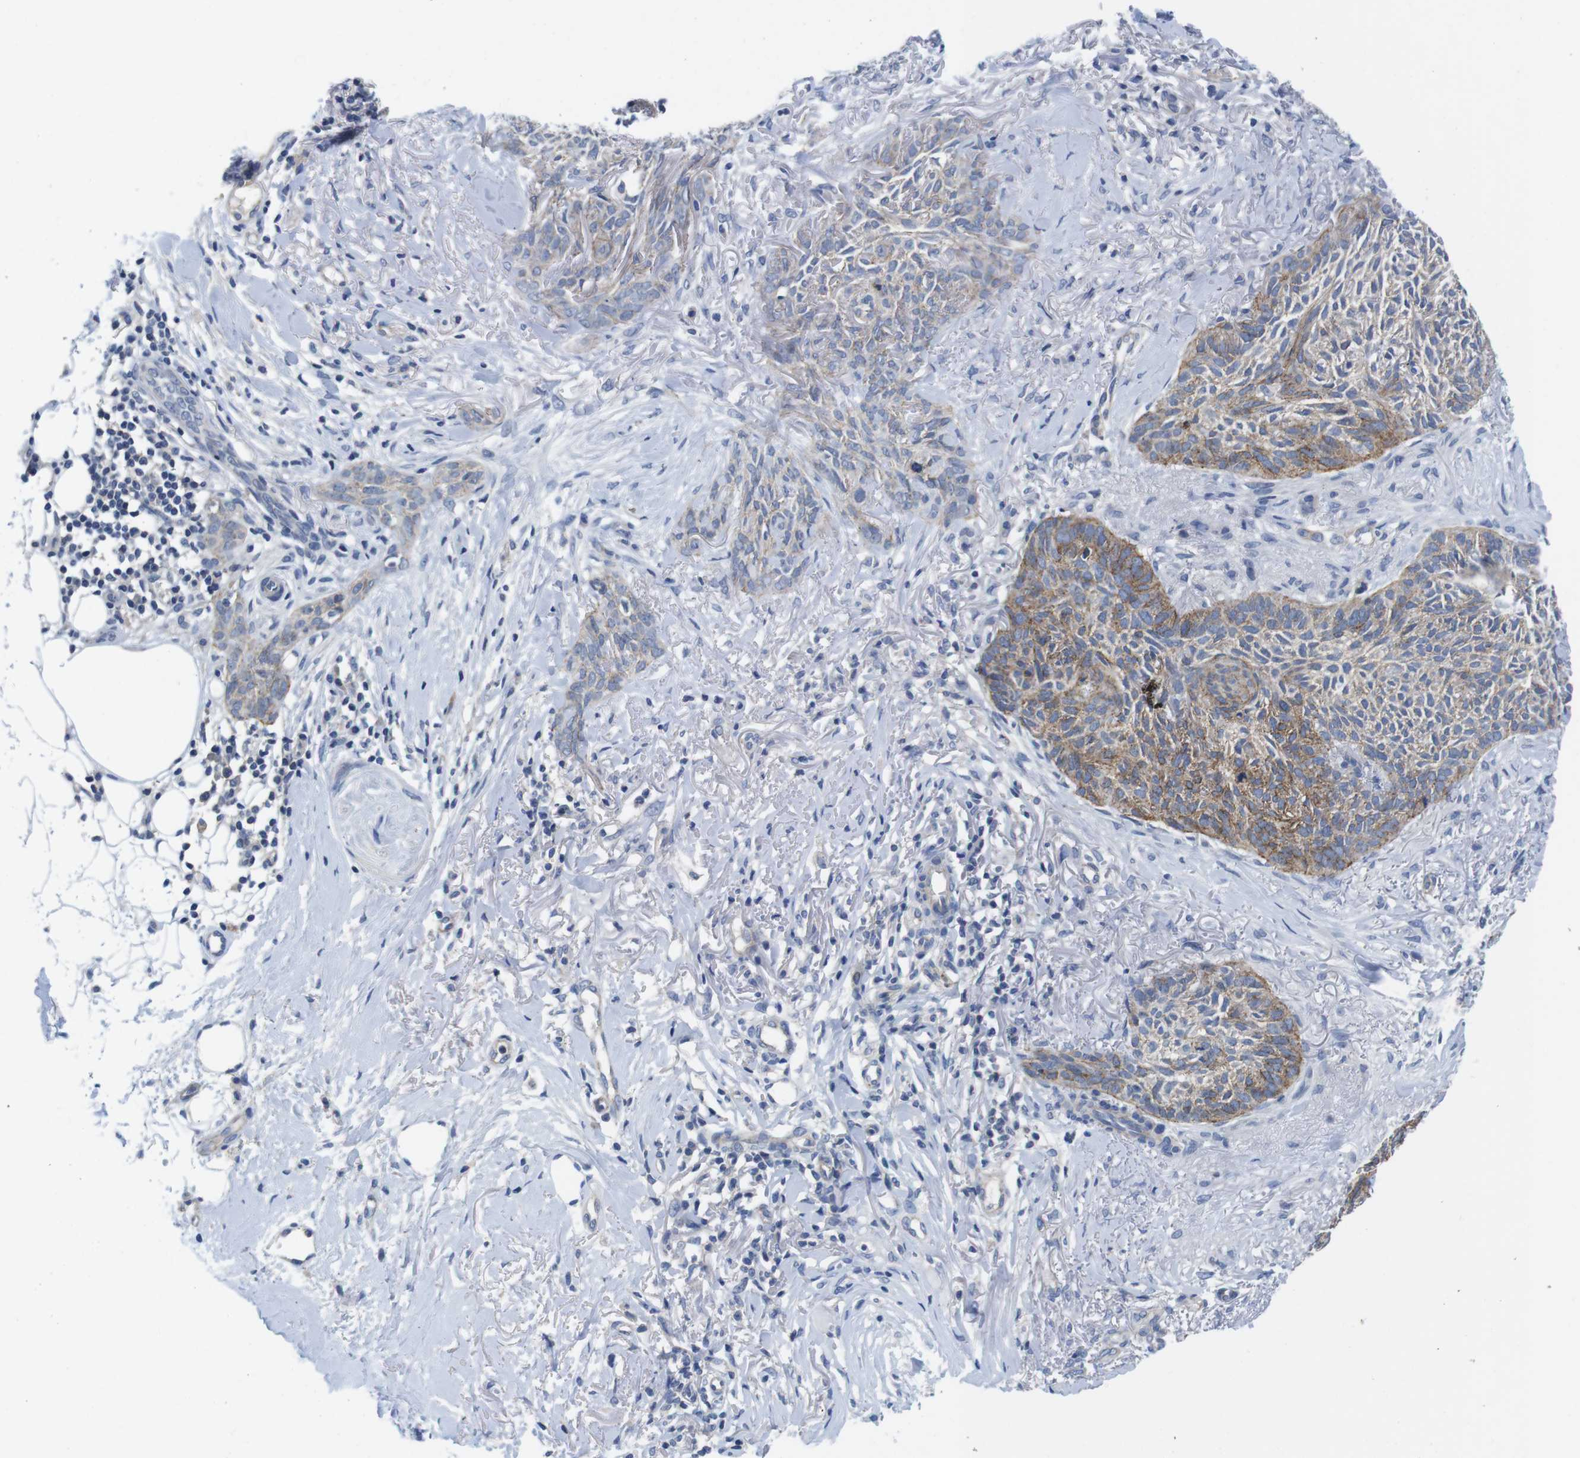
{"staining": {"intensity": "moderate", "quantity": "<25%", "location": "cytoplasmic/membranous"}, "tissue": "skin cancer", "cell_type": "Tumor cells", "image_type": "cancer", "snomed": [{"axis": "morphology", "description": "Basal cell carcinoma"}, {"axis": "topography", "description": "Skin"}], "caption": "This photomicrograph demonstrates immunohistochemistry (IHC) staining of basal cell carcinoma (skin), with low moderate cytoplasmic/membranous positivity in approximately <25% of tumor cells.", "gene": "SCRIB", "patient": {"sex": "female", "age": 84}}